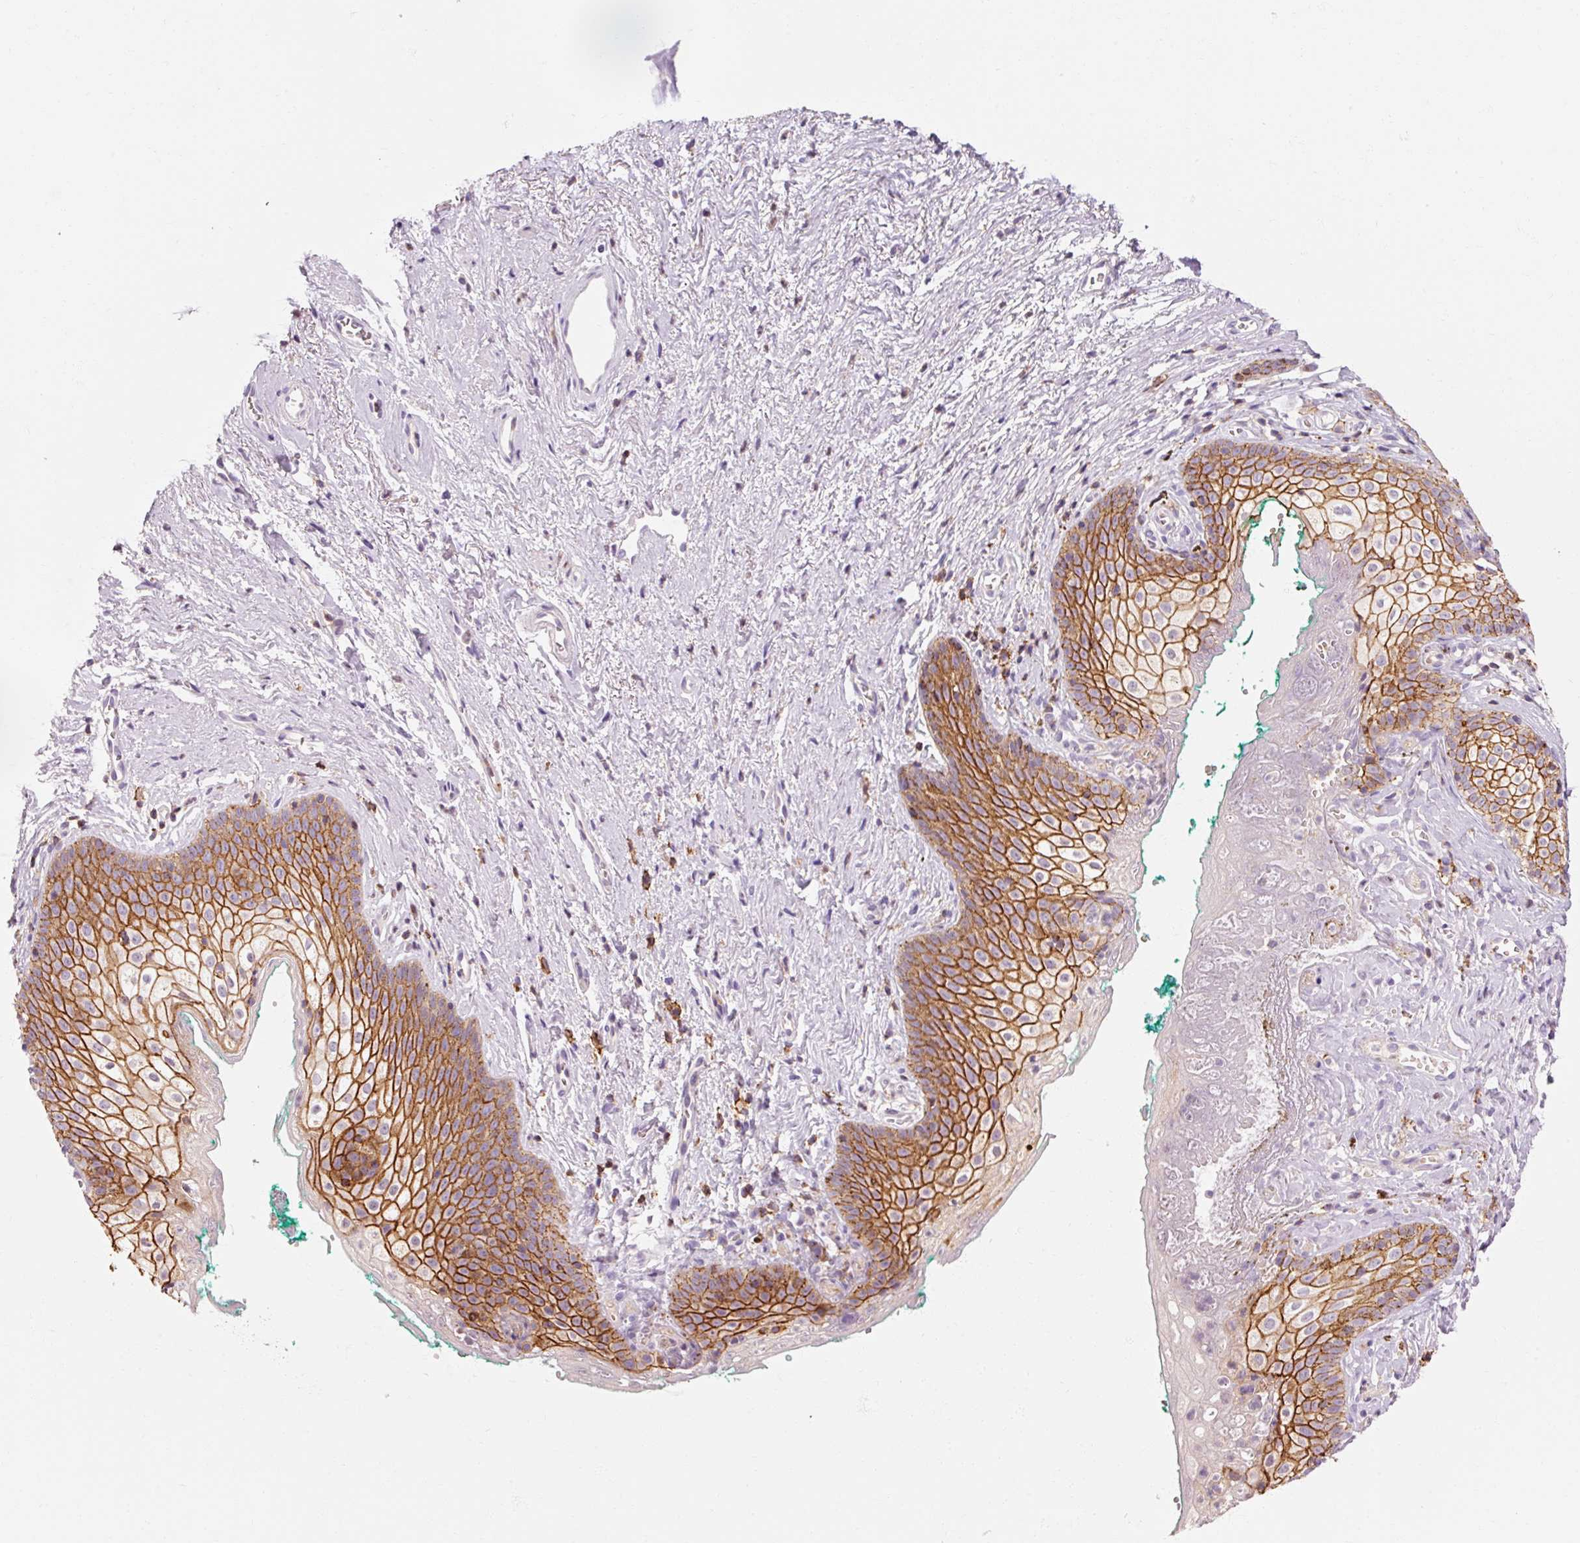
{"staining": {"intensity": "strong", "quantity": "25%-75%", "location": "cytoplasmic/membranous"}, "tissue": "vagina", "cell_type": "Squamous epithelial cells", "image_type": "normal", "snomed": [{"axis": "morphology", "description": "Normal tissue, NOS"}, {"axis": "topography", "description": "Vulva"}, {"axis": "topography", "description": "Vagina"}, {"axis": "topography", "description": "Peripheral nerve tissue"}], "caption": "Brown immunohistochemical staining in unremarkable human vagina displays strong cytoplasmic/membranous positivity in approximately 25%-75% of squamous epithelial cells. The staining was performed using DAB (3,3'-diaminobenzidine) to visualize the protein expression in brown, while the nuclei were stained in blue with hematoxylin (Magnification: 20x).", "gene": "OR8K1", "patient": {"sex": "female", "age": 66}}